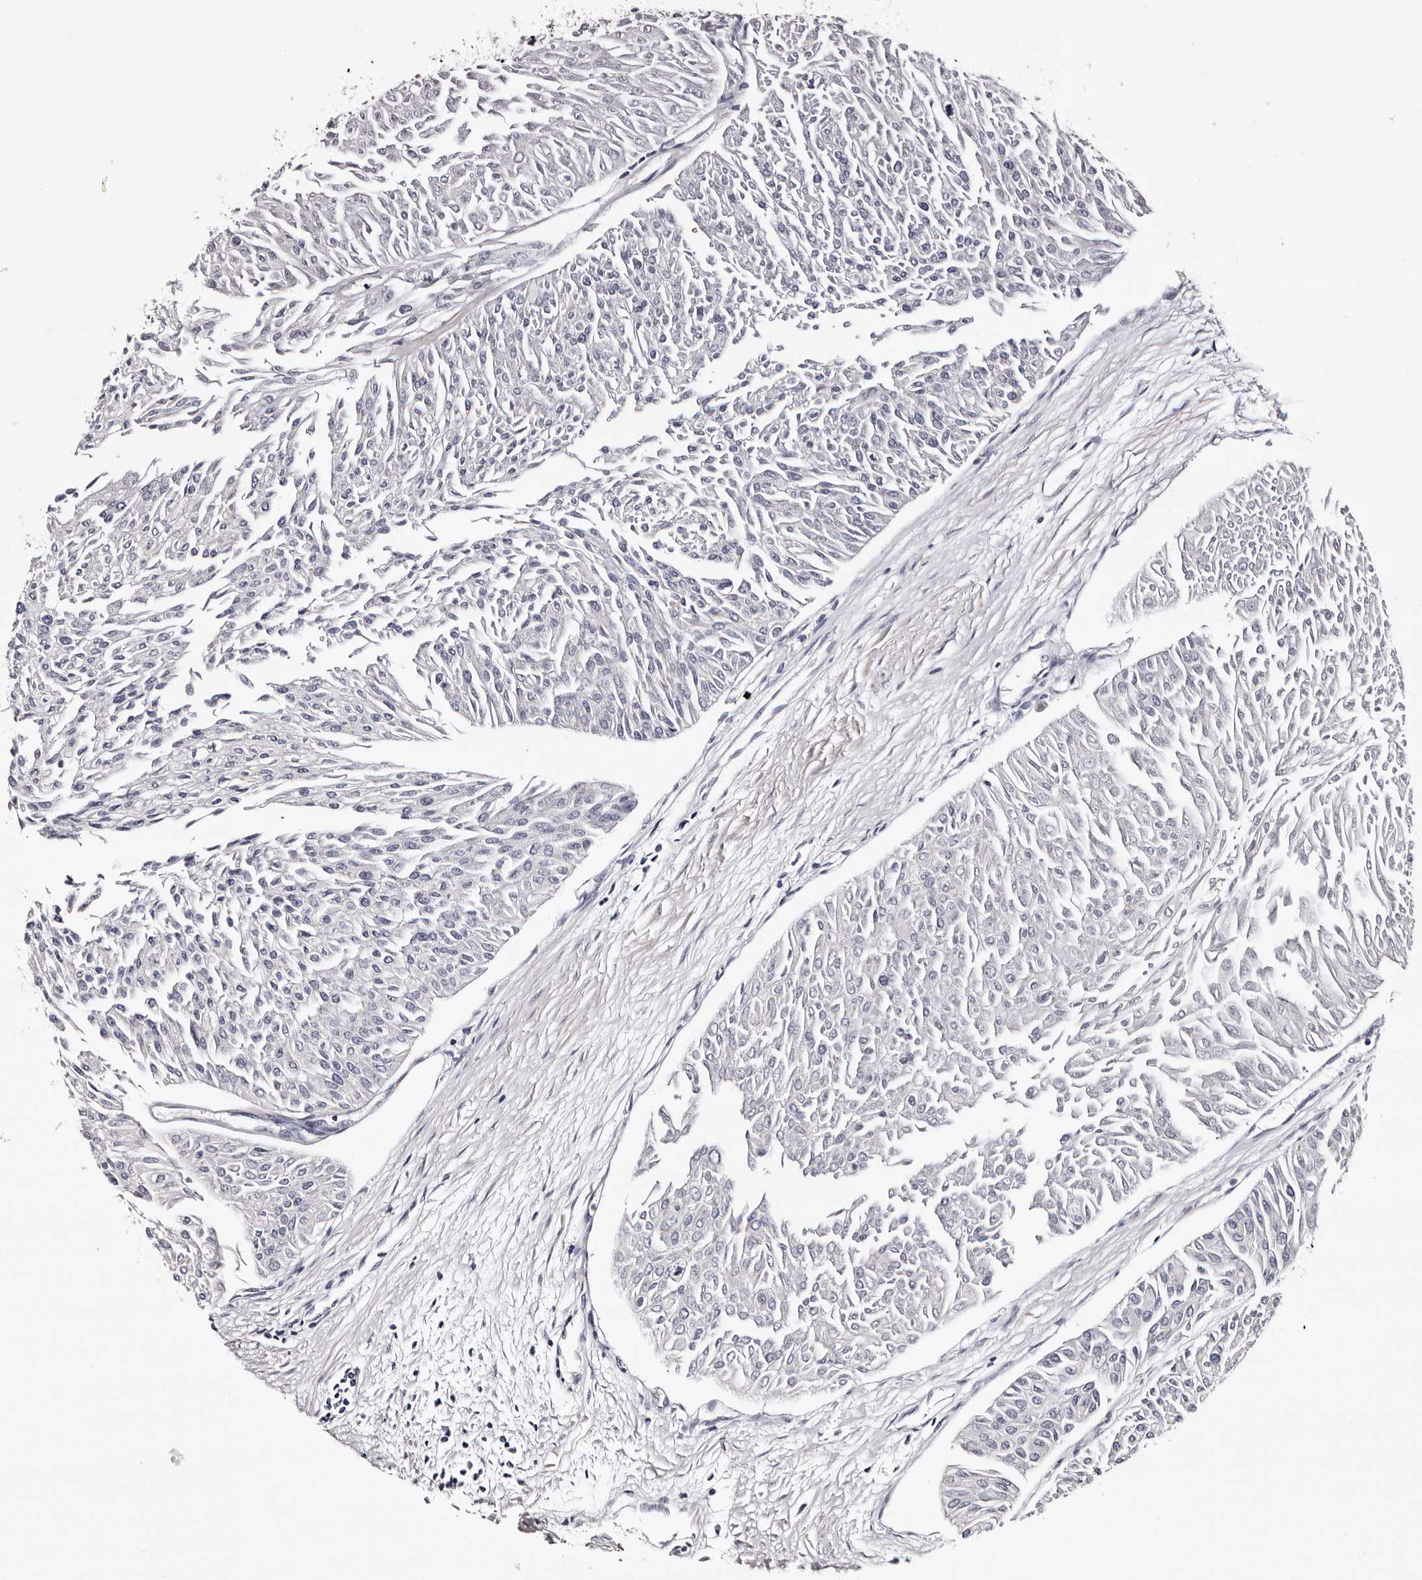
{"staining": {"intensity": "negative", "quantity": "none", "location": "none"}, "tissue": "urothelial cancer", "cell_type": "Tumor cells", "image_type": "cancer", "snomed": [{"axis": "morphology", "description": "Urothelial carcinoma, Low grade"}, {"axis": "topography", "description": "Urinary bladder"}], "caption": "A histopathology image of urothelial cancer stained for a protein shows no brown staining in tumor cells.", "gene": "TAF4B", "patient": {"sex": "male", "age": 67}}